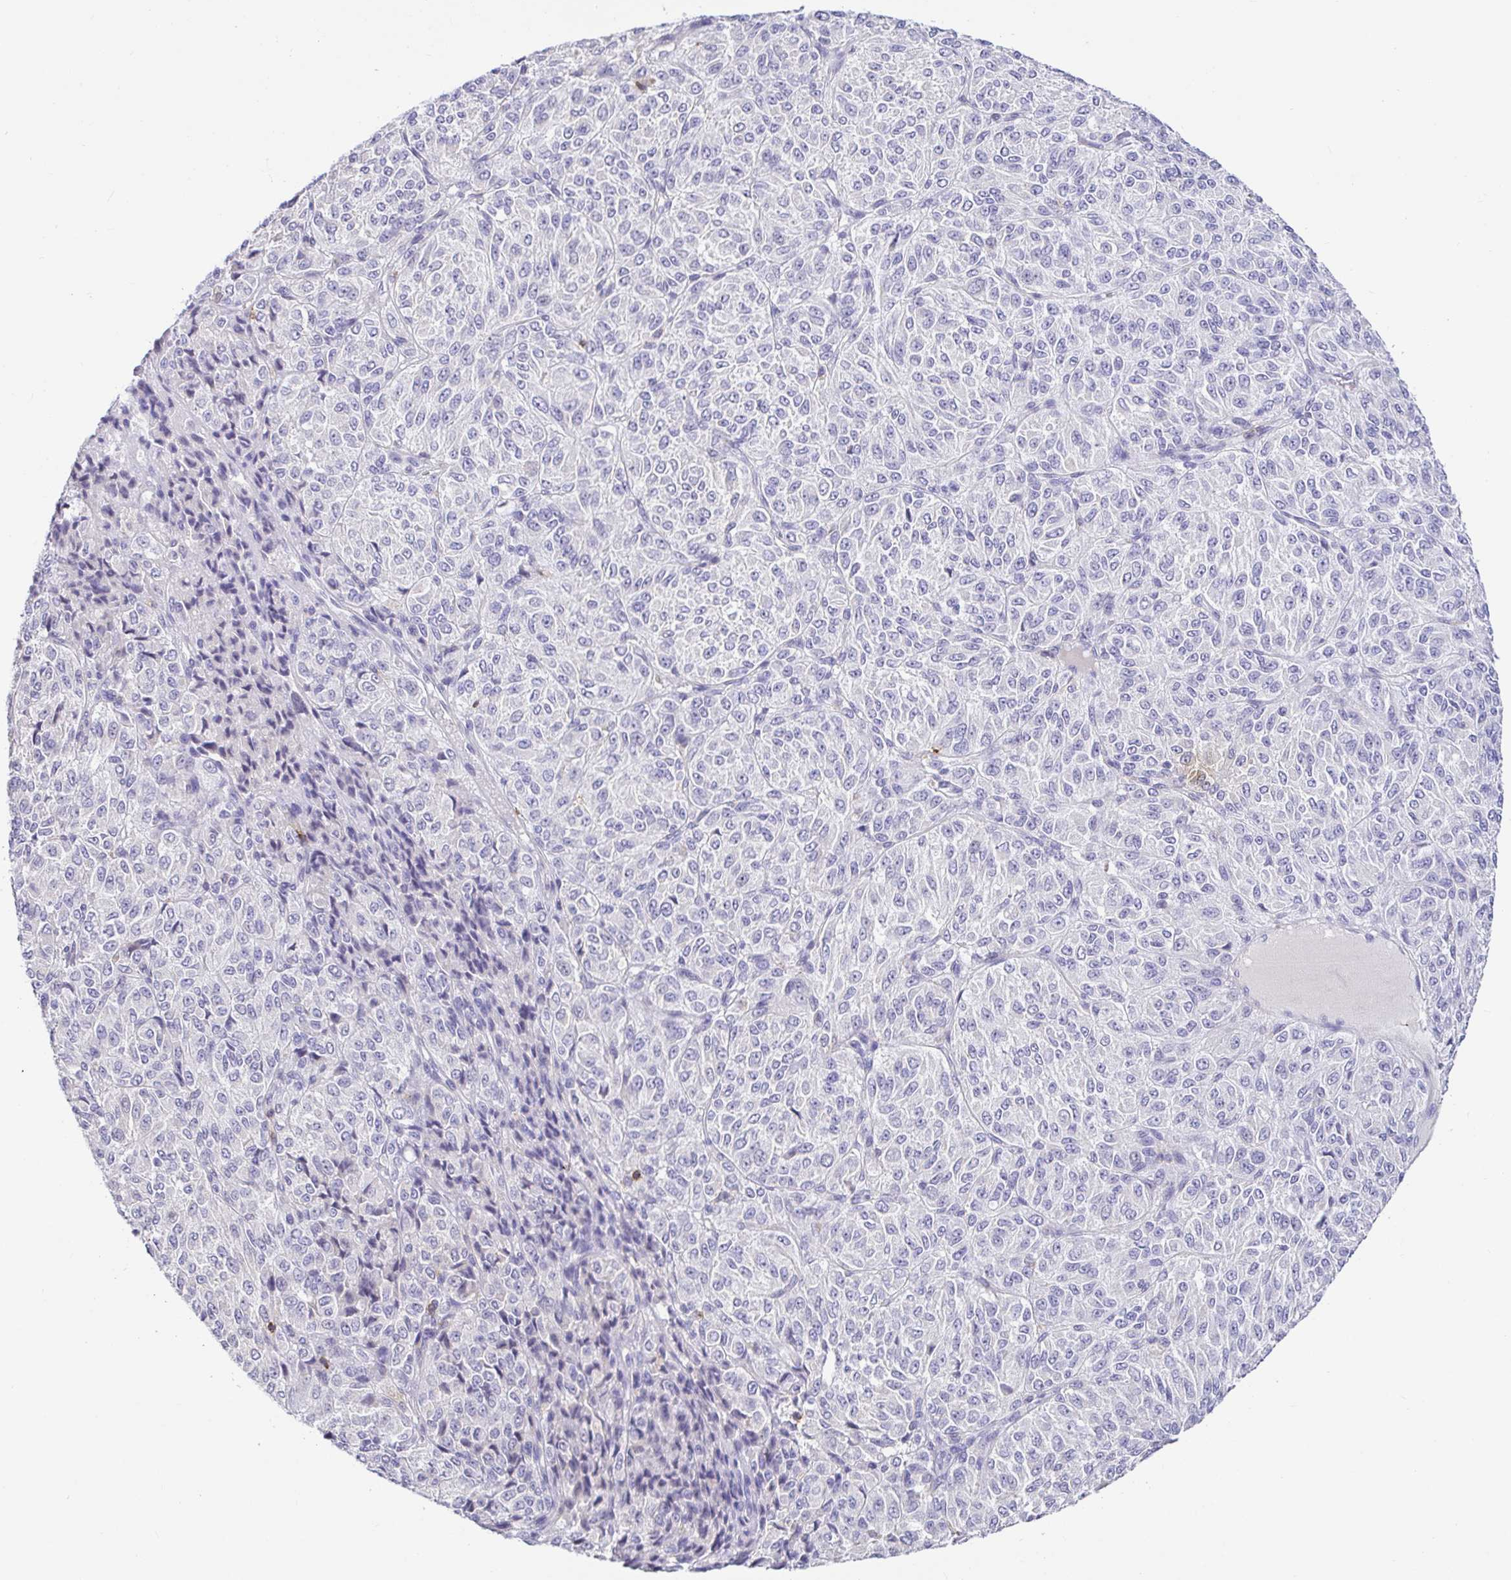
{"staining": {"intensity": "negative", "quantity": "none", "location": "none"}, "tissue": "melanoma", "cell_type": "Tumor cells", "image_type": "cancer", "snomed": [{"axis": "morphology", "description": "Malignant melanoma, Metastatic site"}, {"axis": "topography", "description": "Brain"}], "caption": "The image demonstrates no staining of tumor cells in melanoma. (DAB (3,3'-diaminobenzidine) immunohistochemistry (IHC) with hematoxylin counter stain).", "gene": "SKAP1", "patient": {"sex": "female", "age": 56}}